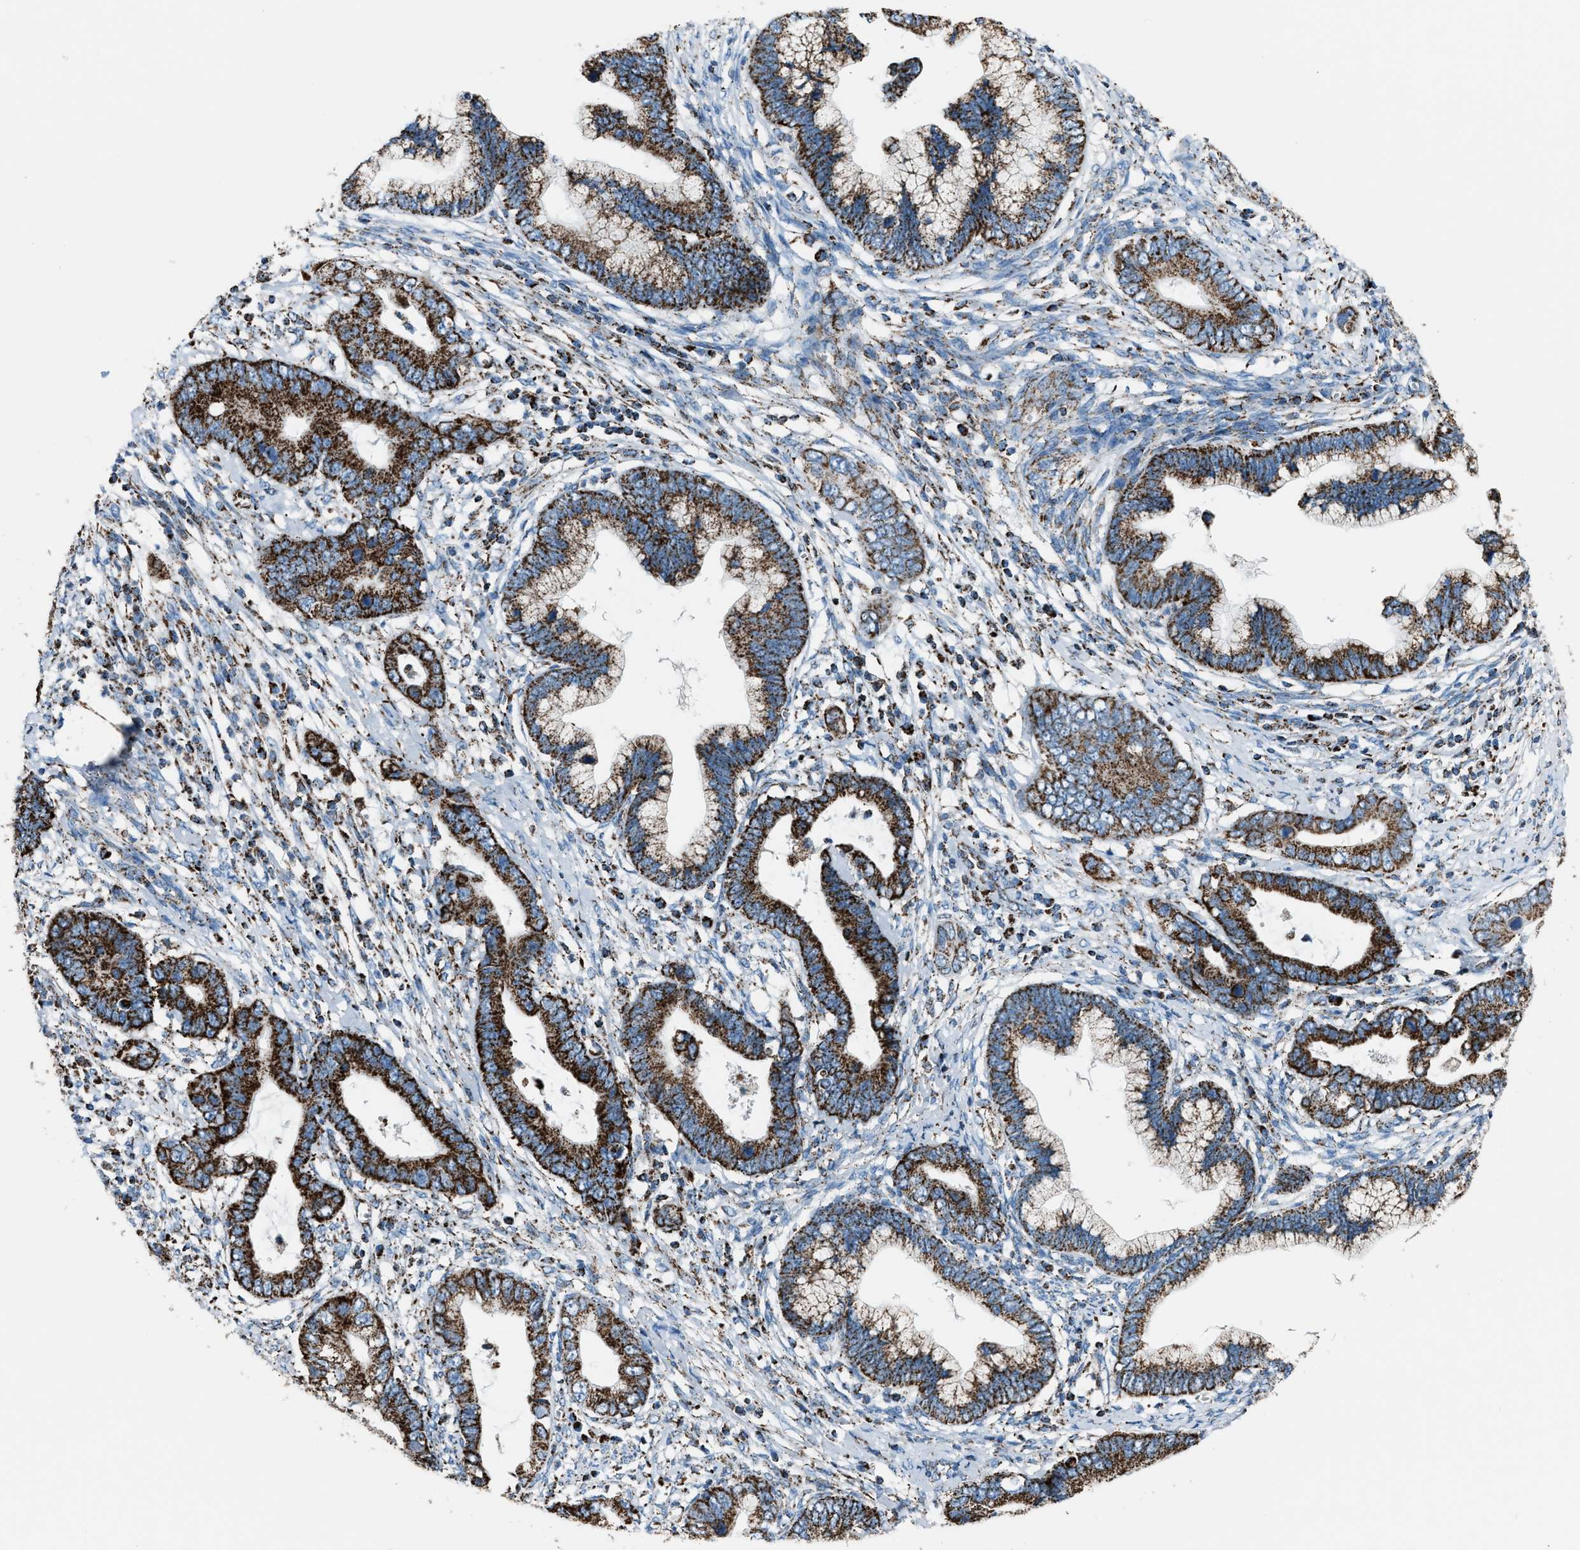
{"staining": {"intensity": "strong", "quantity": ">75%", "location": "cytoplasmic/membranous"}, "tissue": "cervical cancer", "cell_type": "Tumor cells", "image_type": "cancer", "snomed": [{"axis": "morphology", "description": "Adenocarcinoma, NOS"}, {"axis": "topography", "description": "Cervix"}], "caption": "Strong cytoplasmic/membranous staining is seen in about >75% of tumor cells in cervical cancer (adenocarcinoma).", "gene": "MDH2", "patient": {"sex": "female", "age": 44}}